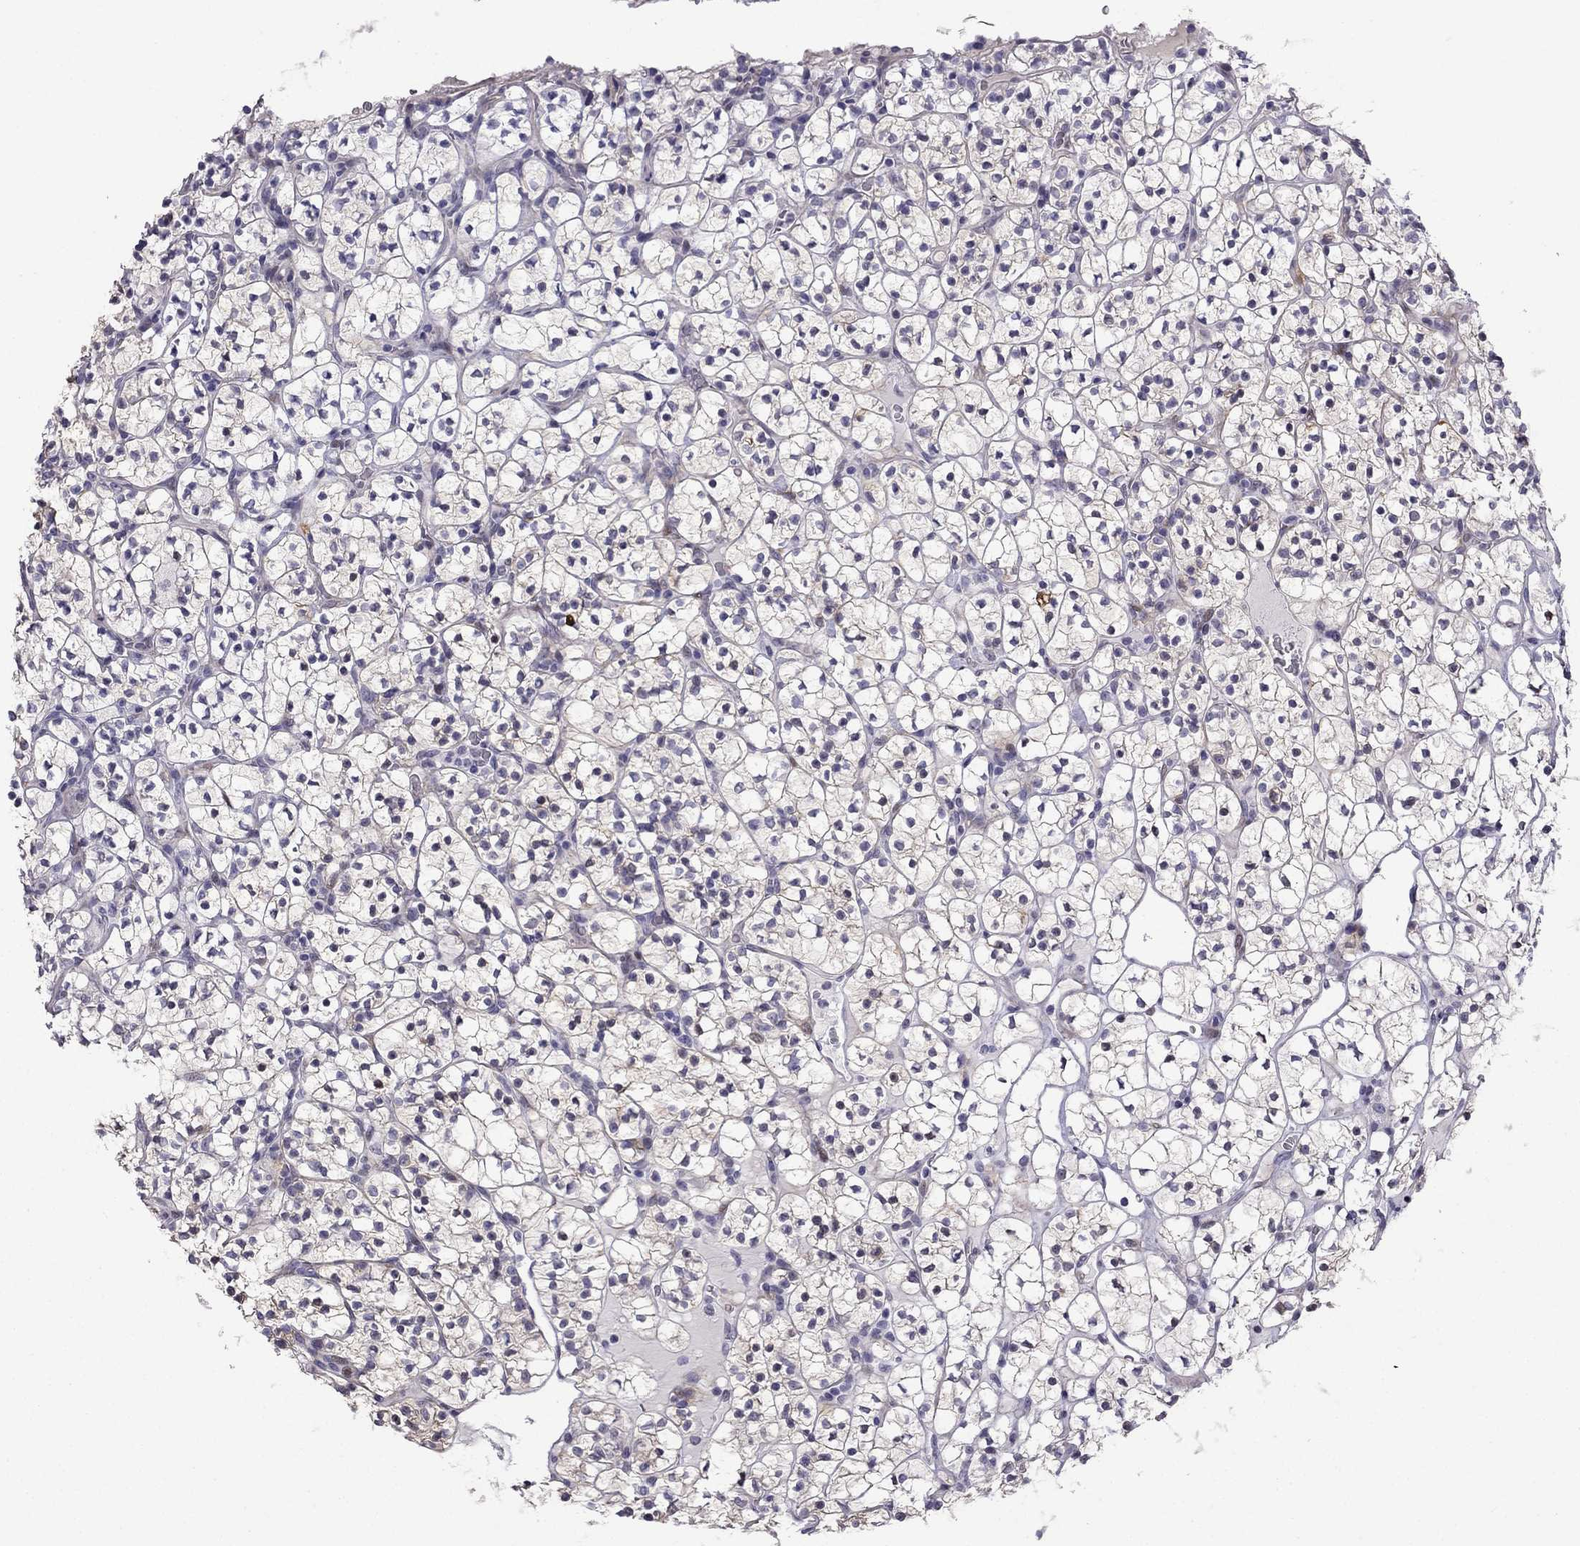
{"staining": {"intensity": "negative", "quantity": "none", "location": "none"}, "tissue": "renal cancer", "cell_type": "Tumor cells", "image_type": "cancer", "snomed": [{"axis": "morphology", "description": "Adenocarcinoma, NOS"}, {"axis": "topography", "description": "Kidney"}], "caption": "DAB immunohistochemical staining of renal cancer shows no significant staining in tumor cells.", "gene": "CFAP70", "patient": {"sex": "female", "age": 89}}